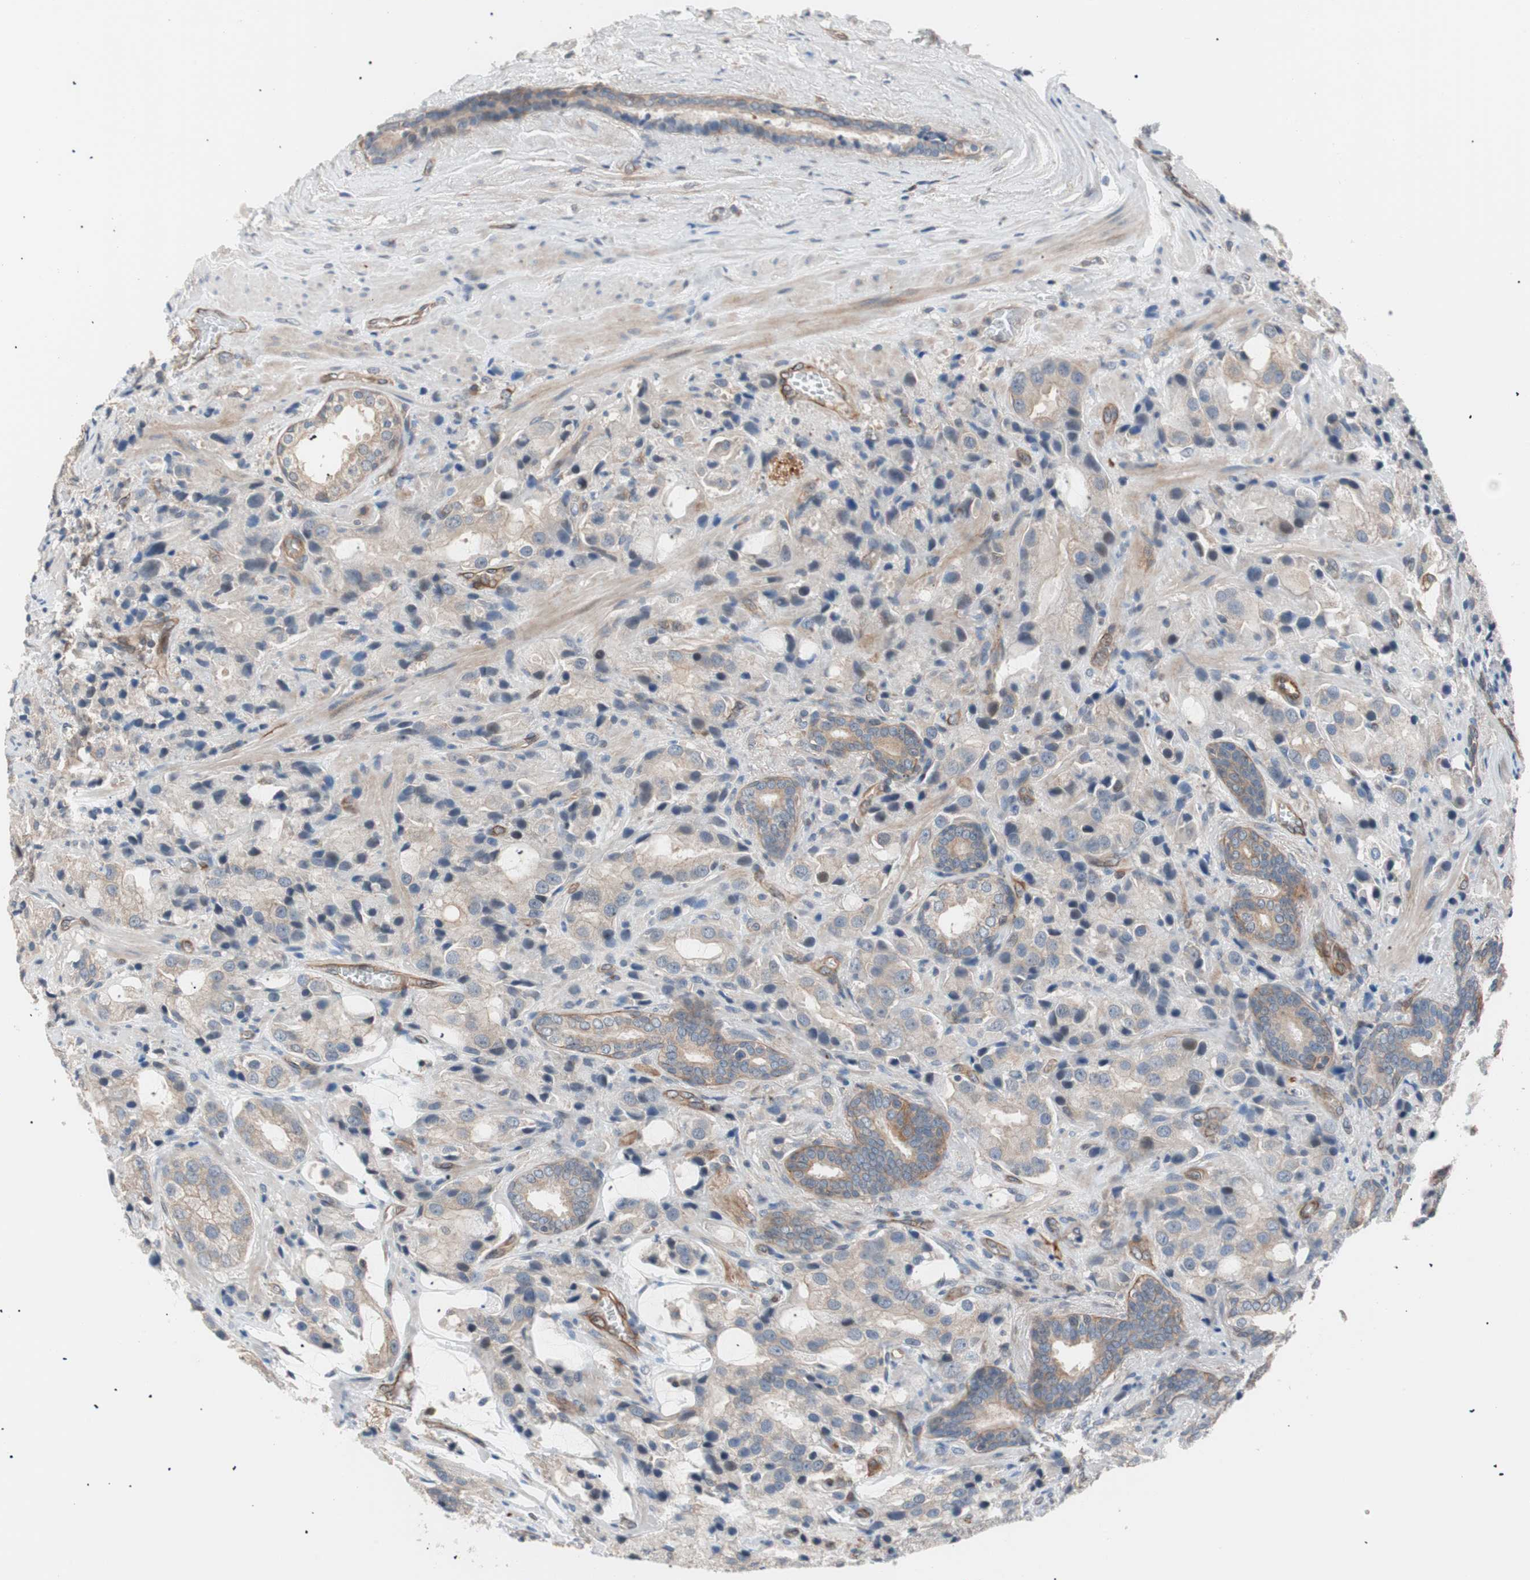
{"staining": {"intensity": "weak", "quantity": "<25%", "location": "cytoplasmic/membranous"}, "tissue": "prostate cancer", "cell_type": "Tumor cells", "image_type": "cancer", "snomed": [{"axis": "morphology", "description": "Adenocarcinoma, High grade"}, {"axis": "topography", "description": "Prostate"}], "caption": "Immunohistochemistry image of neoplastic tissue: prostate cancer stained with DAB (3,3'-diaminobenzidine) shows no significant protein expression in tumor cells. The staining was performed using DAB to visualize the protein expression in brown, while the nuclei were stained in blue with hematoxylin (Magnification: 20x).", "gene": "SMG1", "patient": {"sex": "male", "age": 70}}